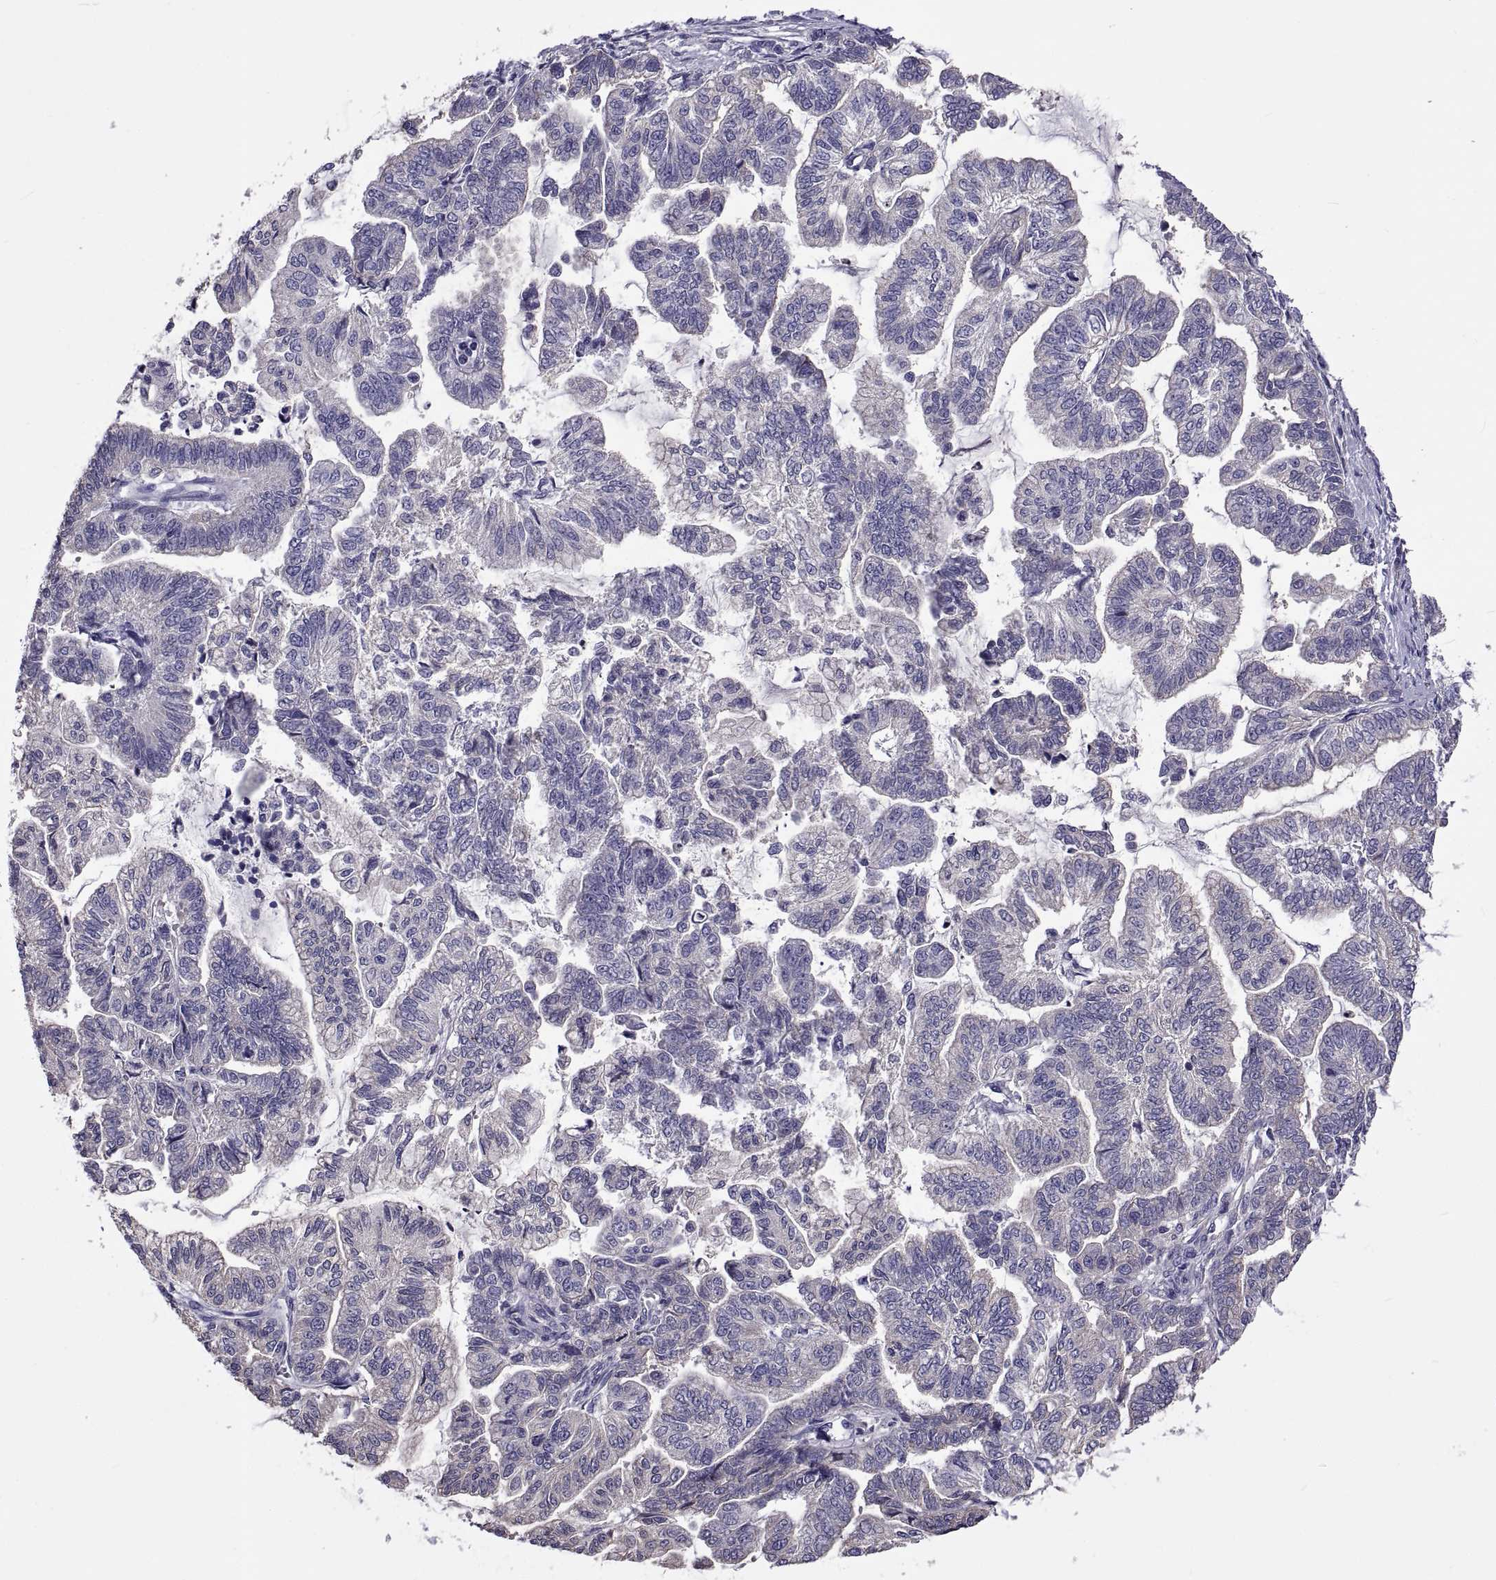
{"staining": {"intensity": "negative", "quantity": "none", "location": "none"}, "tissue": "stomach cancer", "cell_type": "Tumor cells", "image_type": "cancer", "snomed": [{"axis": "morphology", "description": "Adenocarcinoma, NOS"}, {"axis": "topography", "description": "Stomach"}], "caption": "The micrograph demonstrates no significant staining in tumor cells of stomach cancer (adenocarcinoma). The staining was performed using DAB to visualize the protein expression in brown, while the nuclei were stained in blue with hematoxylin (Magnification: 20x).", "gene": "TMC3", "patient": {"sex": "male", "age": 83}}